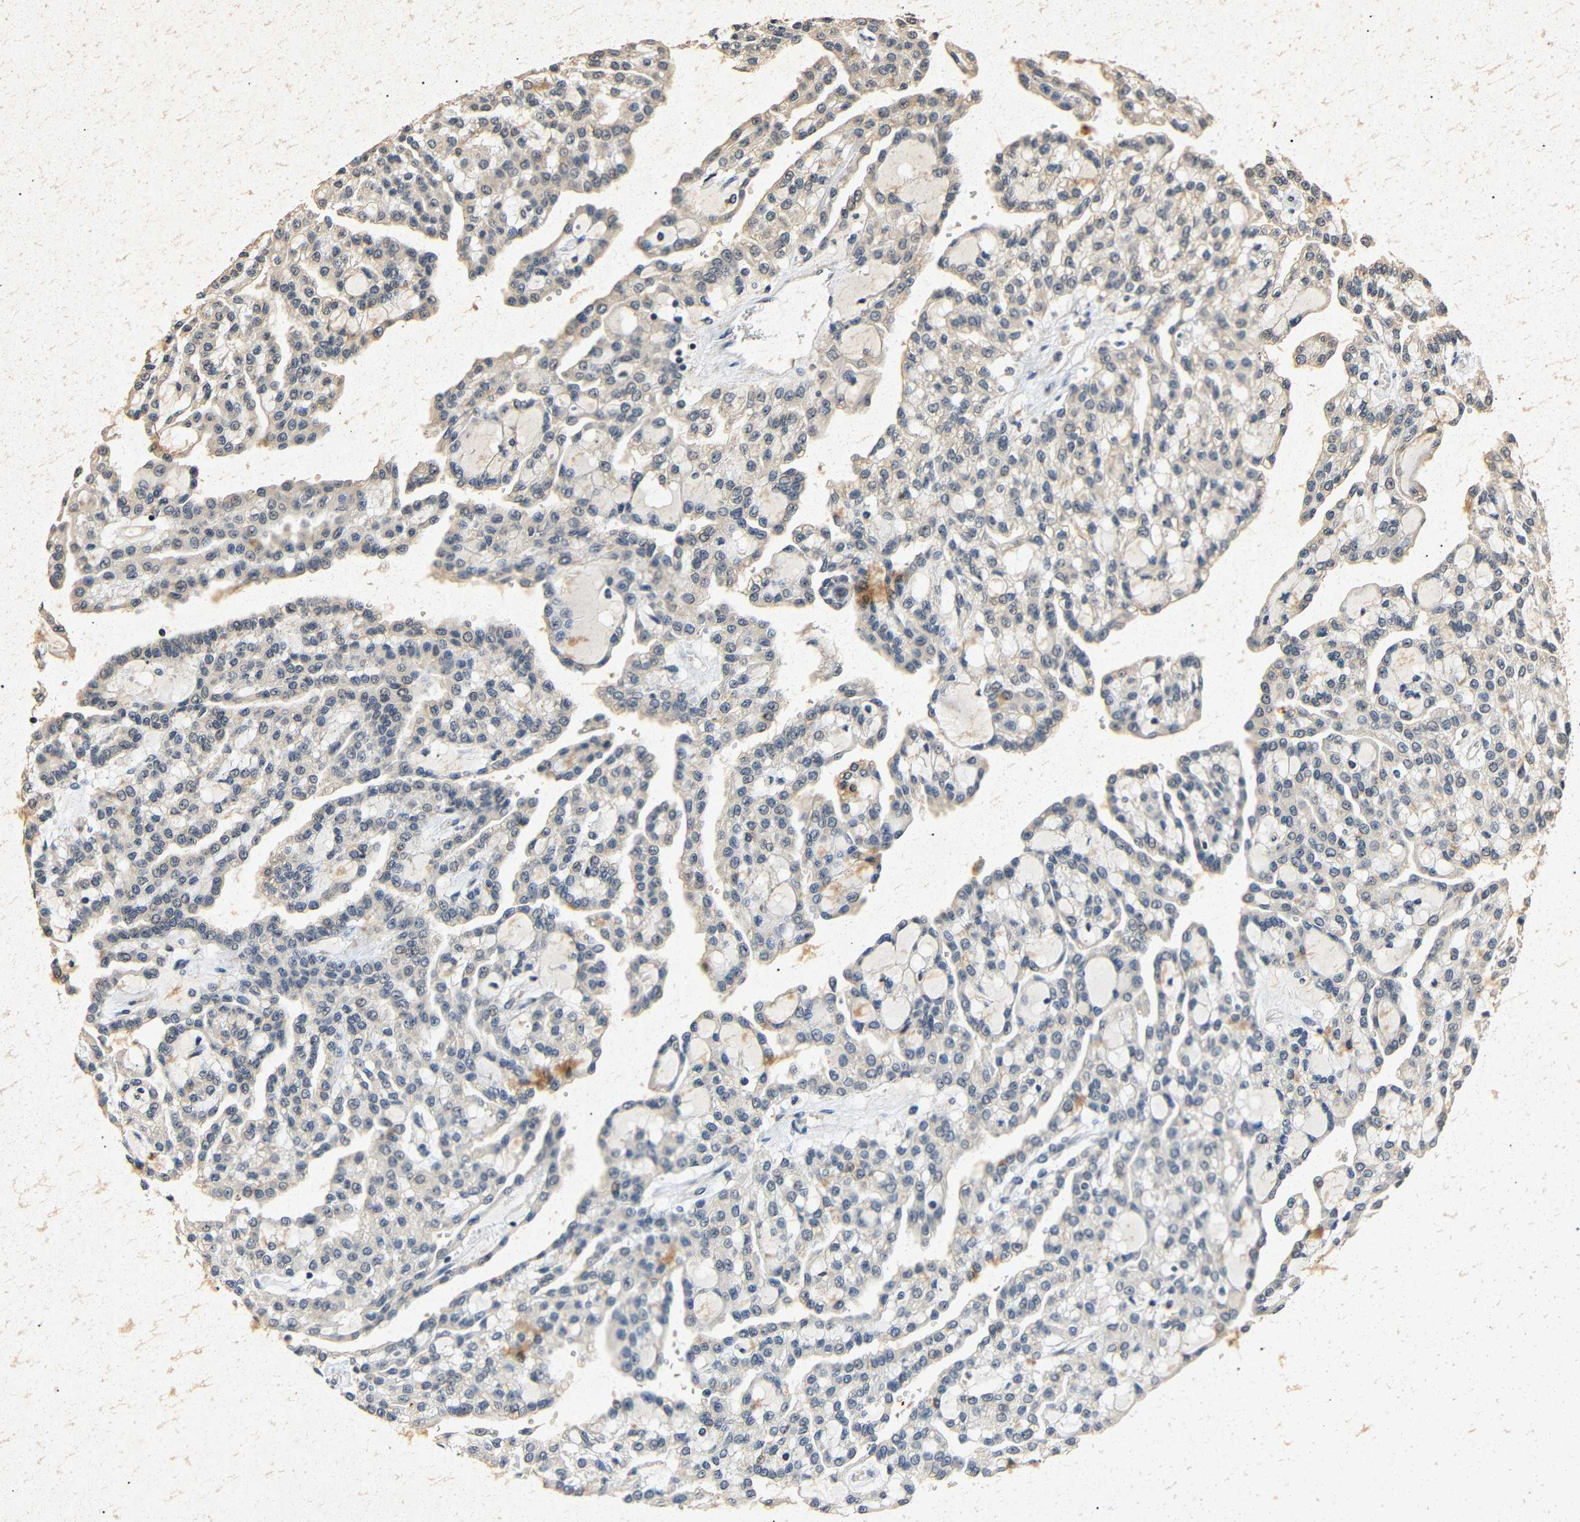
{"staining": {"intensity": "weak", "quantity": "<25%", "location": "cytoplasmic/membranous,nuclear"}, "tissue": "renal cancer", "cell_type": "Tumor cells", "image_type": "cancer", "snomed": [{"axis": "morphology", "description": "Adenocarcinoma, NOS"}, {"axis": "topography", "description": "Kidney"}], "caption": "Human adenocarcinoma (renal) stained for a protein using immunohistochemistry (IHC) shows no expression in tumor cells.", "gene": "PARN", "patient": {"sex": "male", "age": 63}}